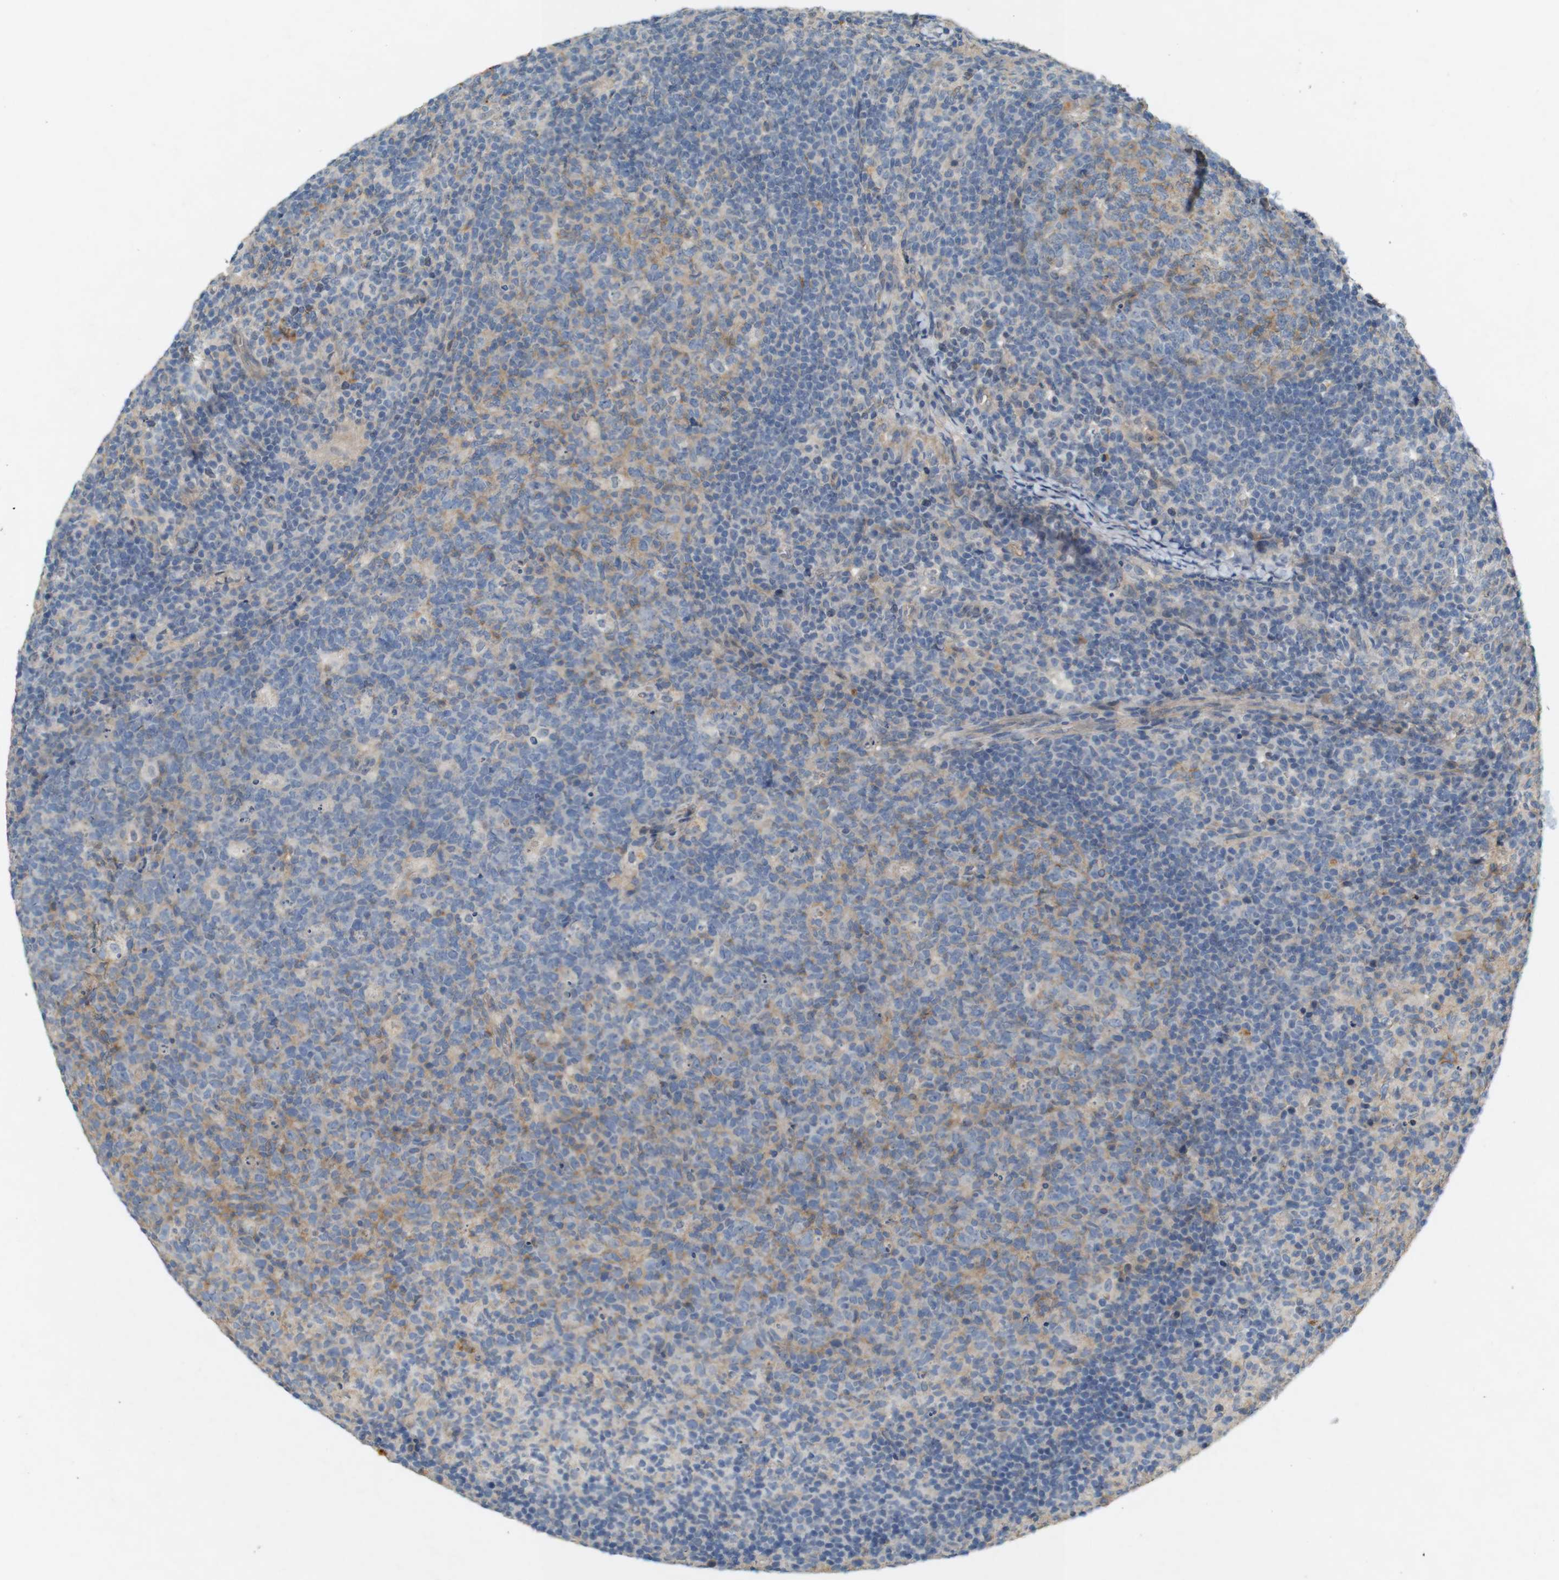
{"staining": {"intensity": "weak", "quantity": ">75%", "location": "cytoplasmic/membranous"}, "tissue": "lymph node", "cell_type": "Germinal center cells", "image_type": "normal", "snomed": [{"axis": "morphology", "description": "Normal tissue, NOS"}, {"axis": "morphology", "description": "Inflammation, NOS"}, {"axis": "topography", "description": "Lymph node"}], "caption": "Immunohistochemical staining of benign lymph node shows weak cytoplasmic/membranous protein staining in approximately >75% of germinal center cells. (DAB (3,3'-diaminobenzidine) IHC with brightfield microscopy, high magnification).", "gene": "PVR", "patient": {"sex": "male", "age": 55}}